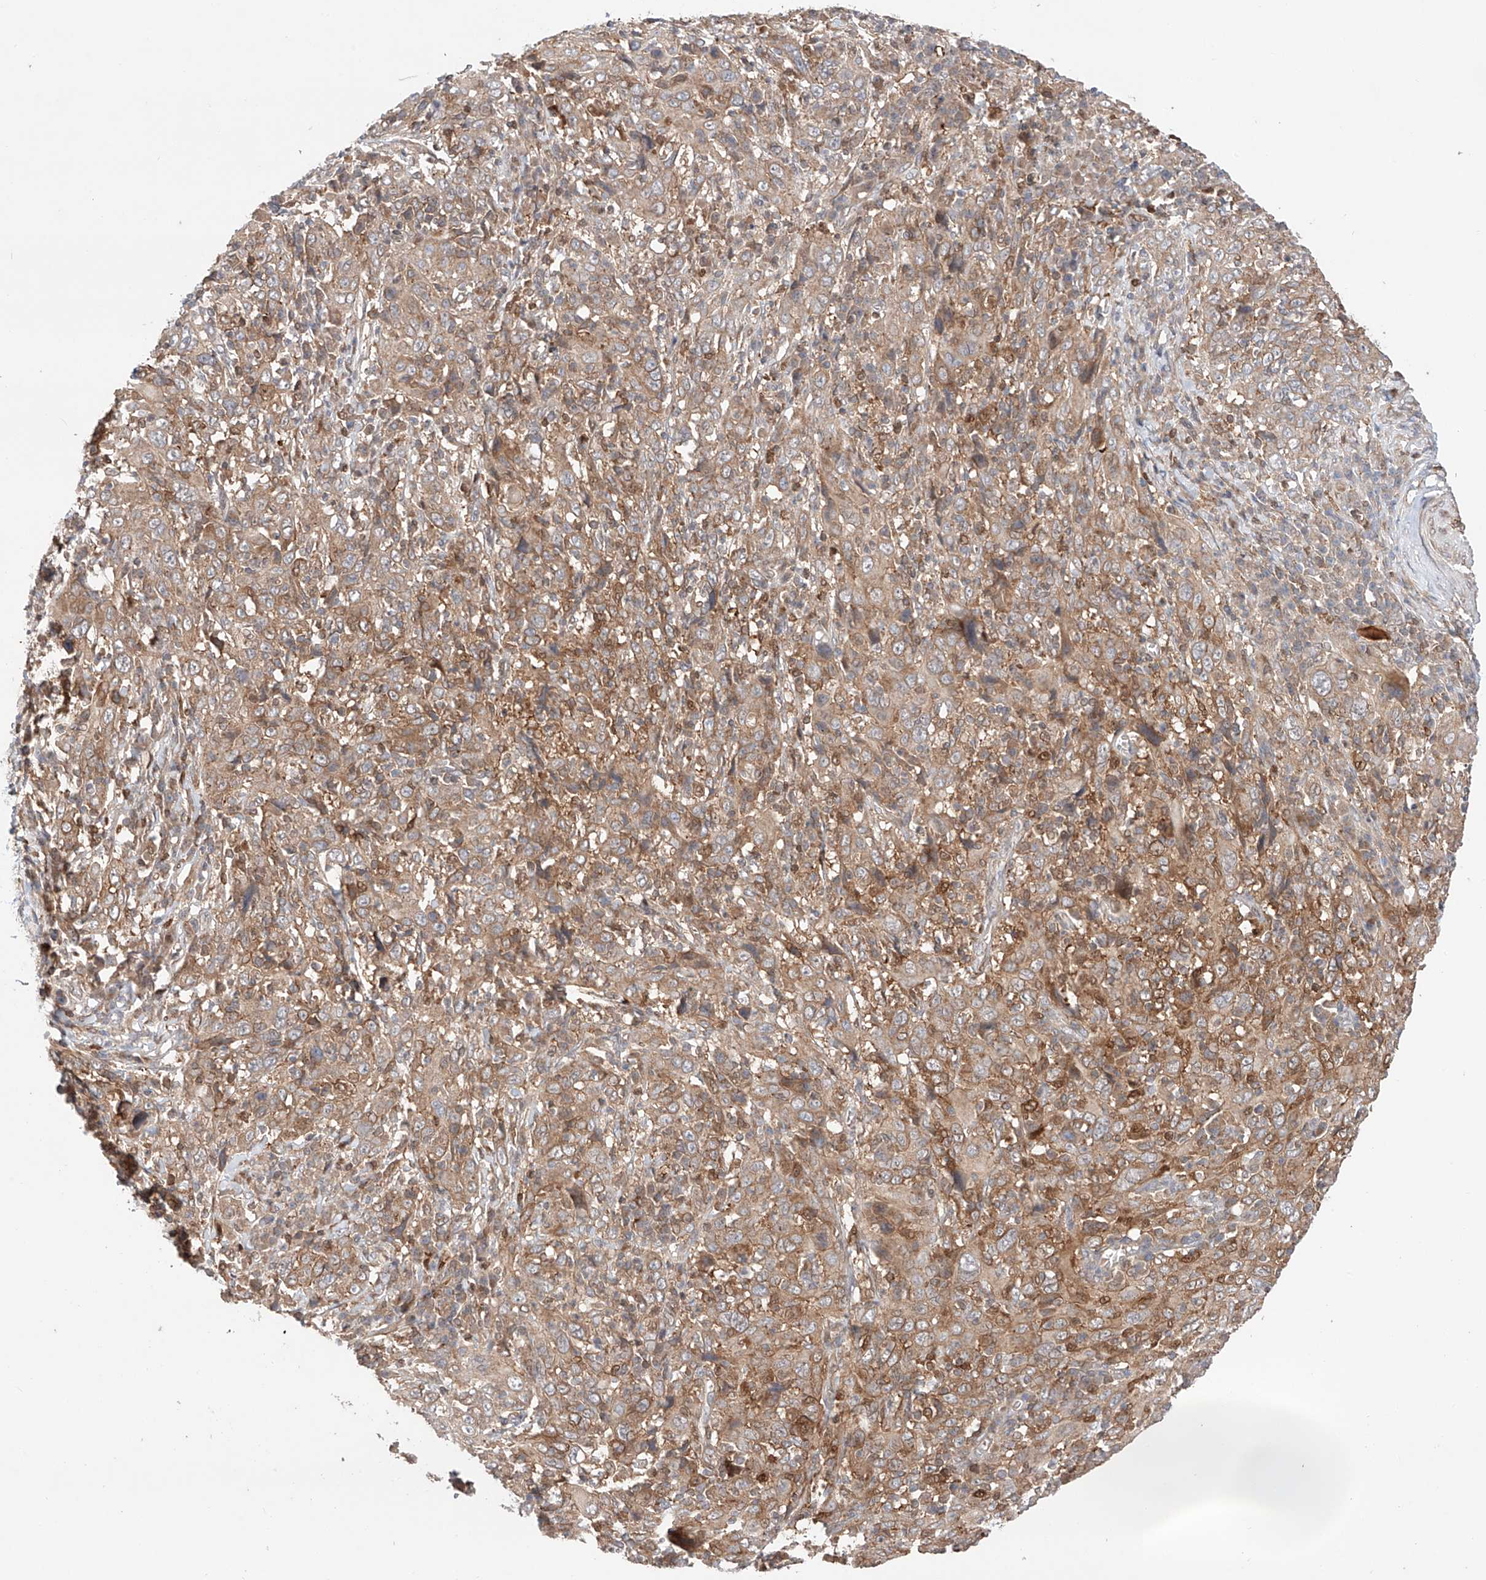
{"staining": {"intensity": "weak", "quantity": "<25%", "location": "cytoplasmic/membranous"}, "tissue": "cervical cancer", "cell_type": "Tumor cells", "image_type": "cancer", "snomed": [{"axis": "morphology", "description": "Squamous cell carcinoma, NOS"}, {"axis": "topography", "description": "Cervix"}], "caption": "Histopathology image shows no protein positivity in tumor cells of cervical cancer tissue.", "gene": "IGSF22", "patient": {"sex": "female", "age": 46}}